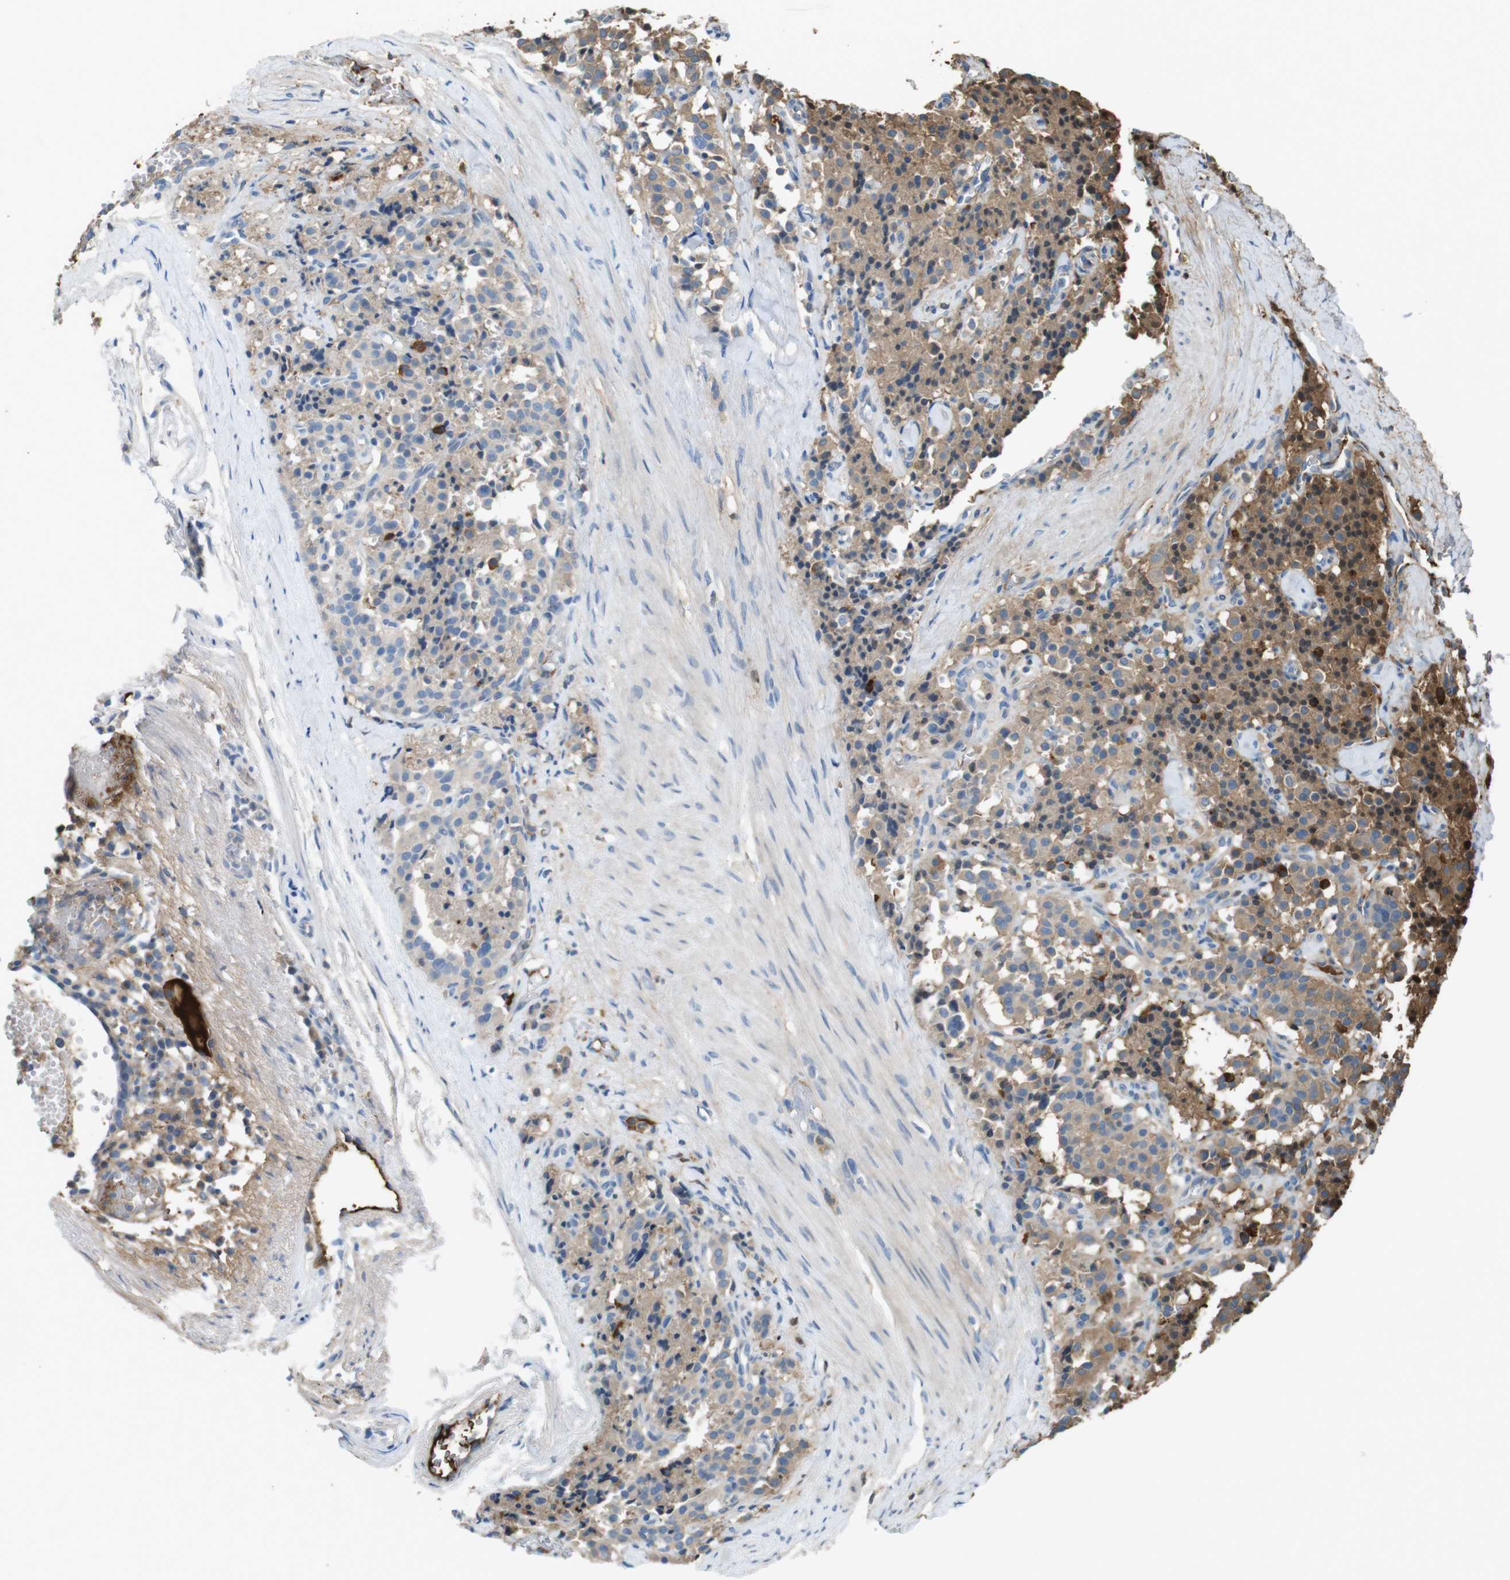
{"staining": {"intensity": "moderate", "quantity": "25%-75%", "location": "cytoplasmic/membranous"}, "tissue": "carcinoid", "cell_type": "Tumor cells", "image_type": "cancer", "snomed": [{"axis": "morphology", "description": "Carcinoid, malignant, NOS"}, {"axis": "topography", "description": "Lung"}], "caption": "Tumor cells reveal moderate cytoplasmic/membranous staining in about 25%-75% of cells in carcinoid (malignant). (DAB IHC, brown staining for protein, blue staining for nuclei).", "gene": "LTBP4", "patient": {"sex": "male", "age": 30}}